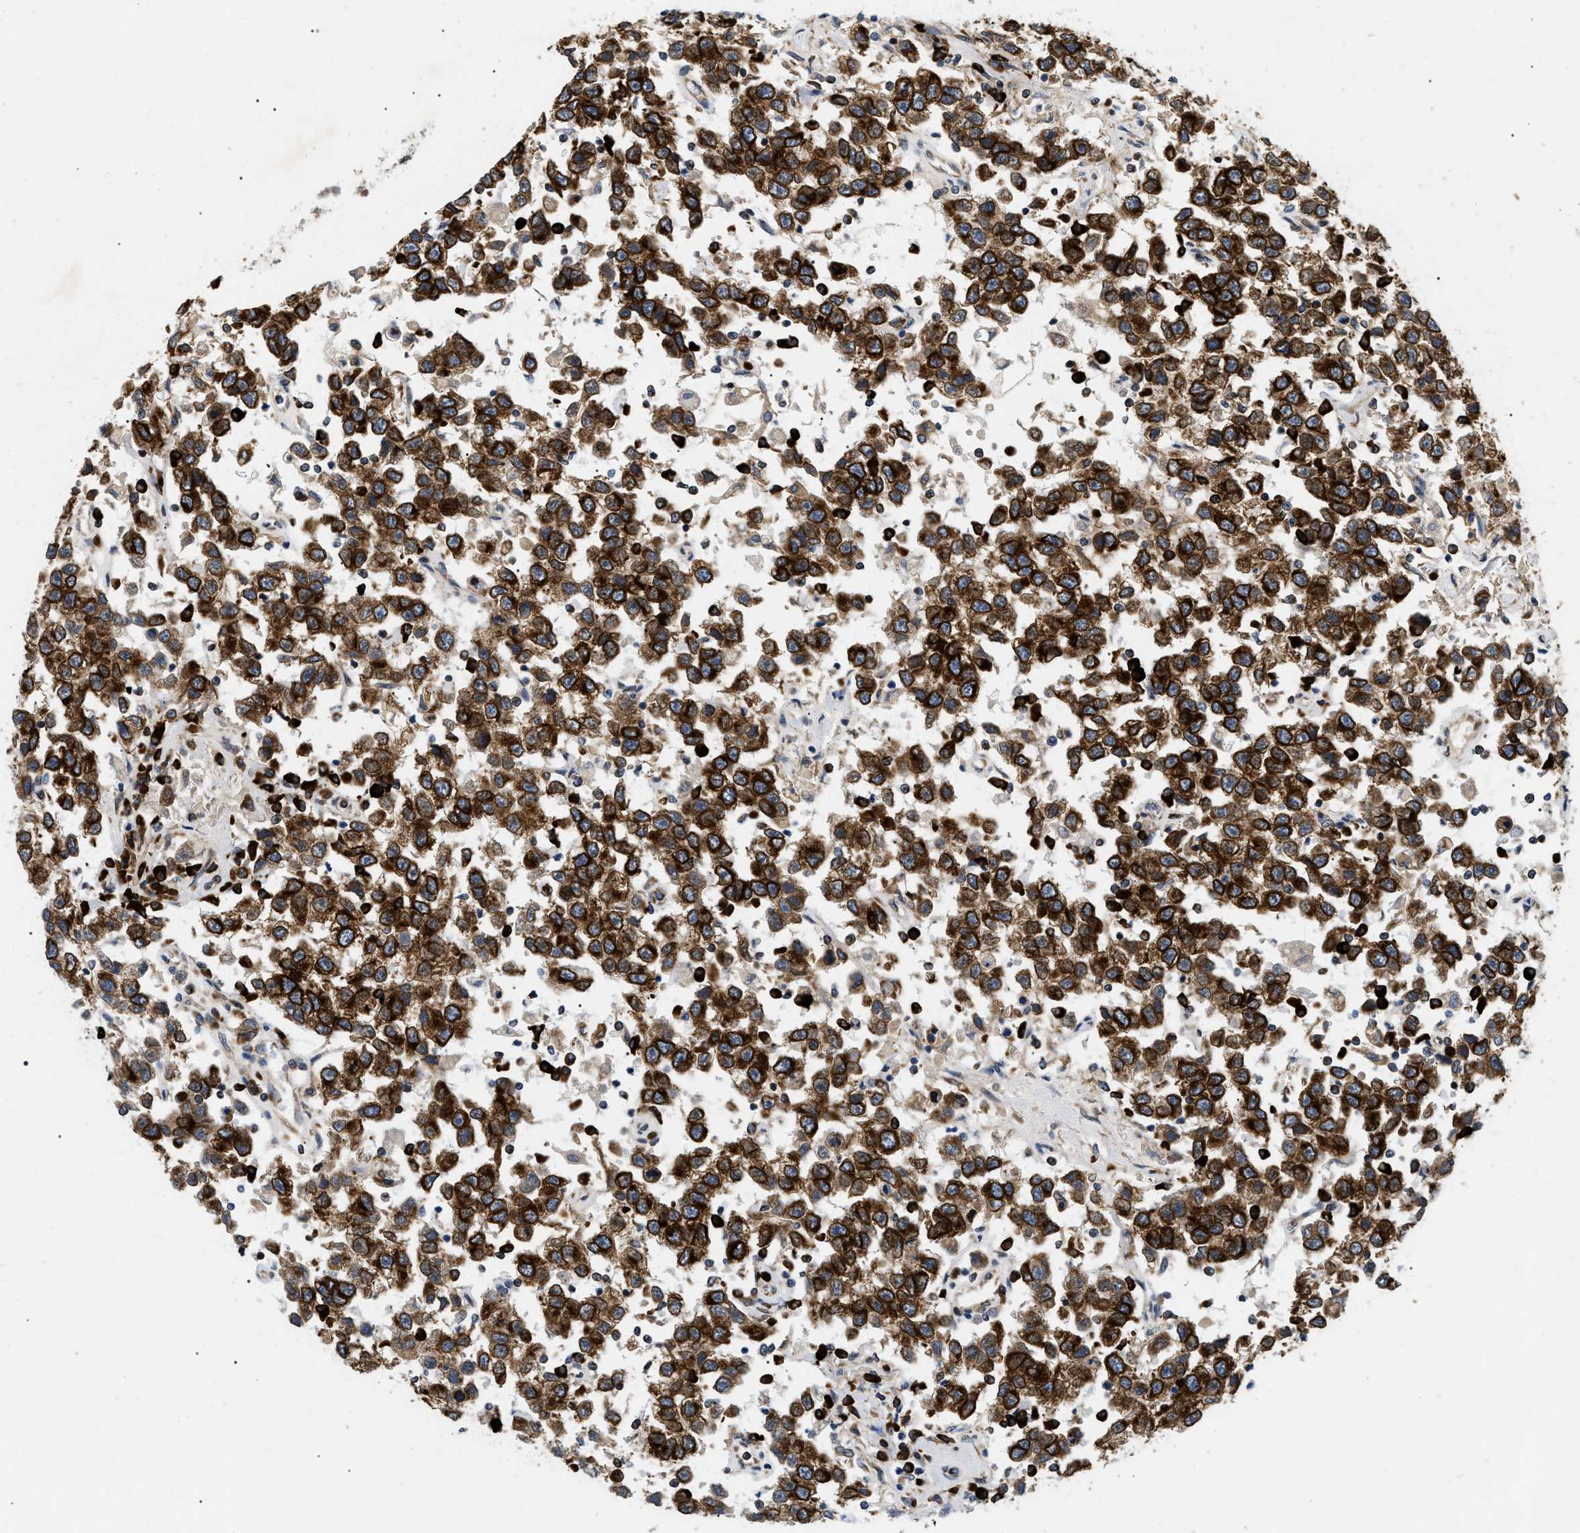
{"staining": {"intensity": "strong", "quantity": ">75%", "location": "cytoplasmic/membranous"}, "tissue": "testis cancer", "cell_type": "Tumor cells", "image_type": "cancer", "snomed": [{"axis": "morphology", "description": "Seminoma, NOS"}, {"axis": "topography", "description": "Testis"}], "caption": "Strong cytoplasmic/membranous positivity for a protein is appreciated in about >75% of tumor cells of seminoma (testis) using IHC.", "gene": "DERL1", "patient": {"sex": "male", "age": 41}}